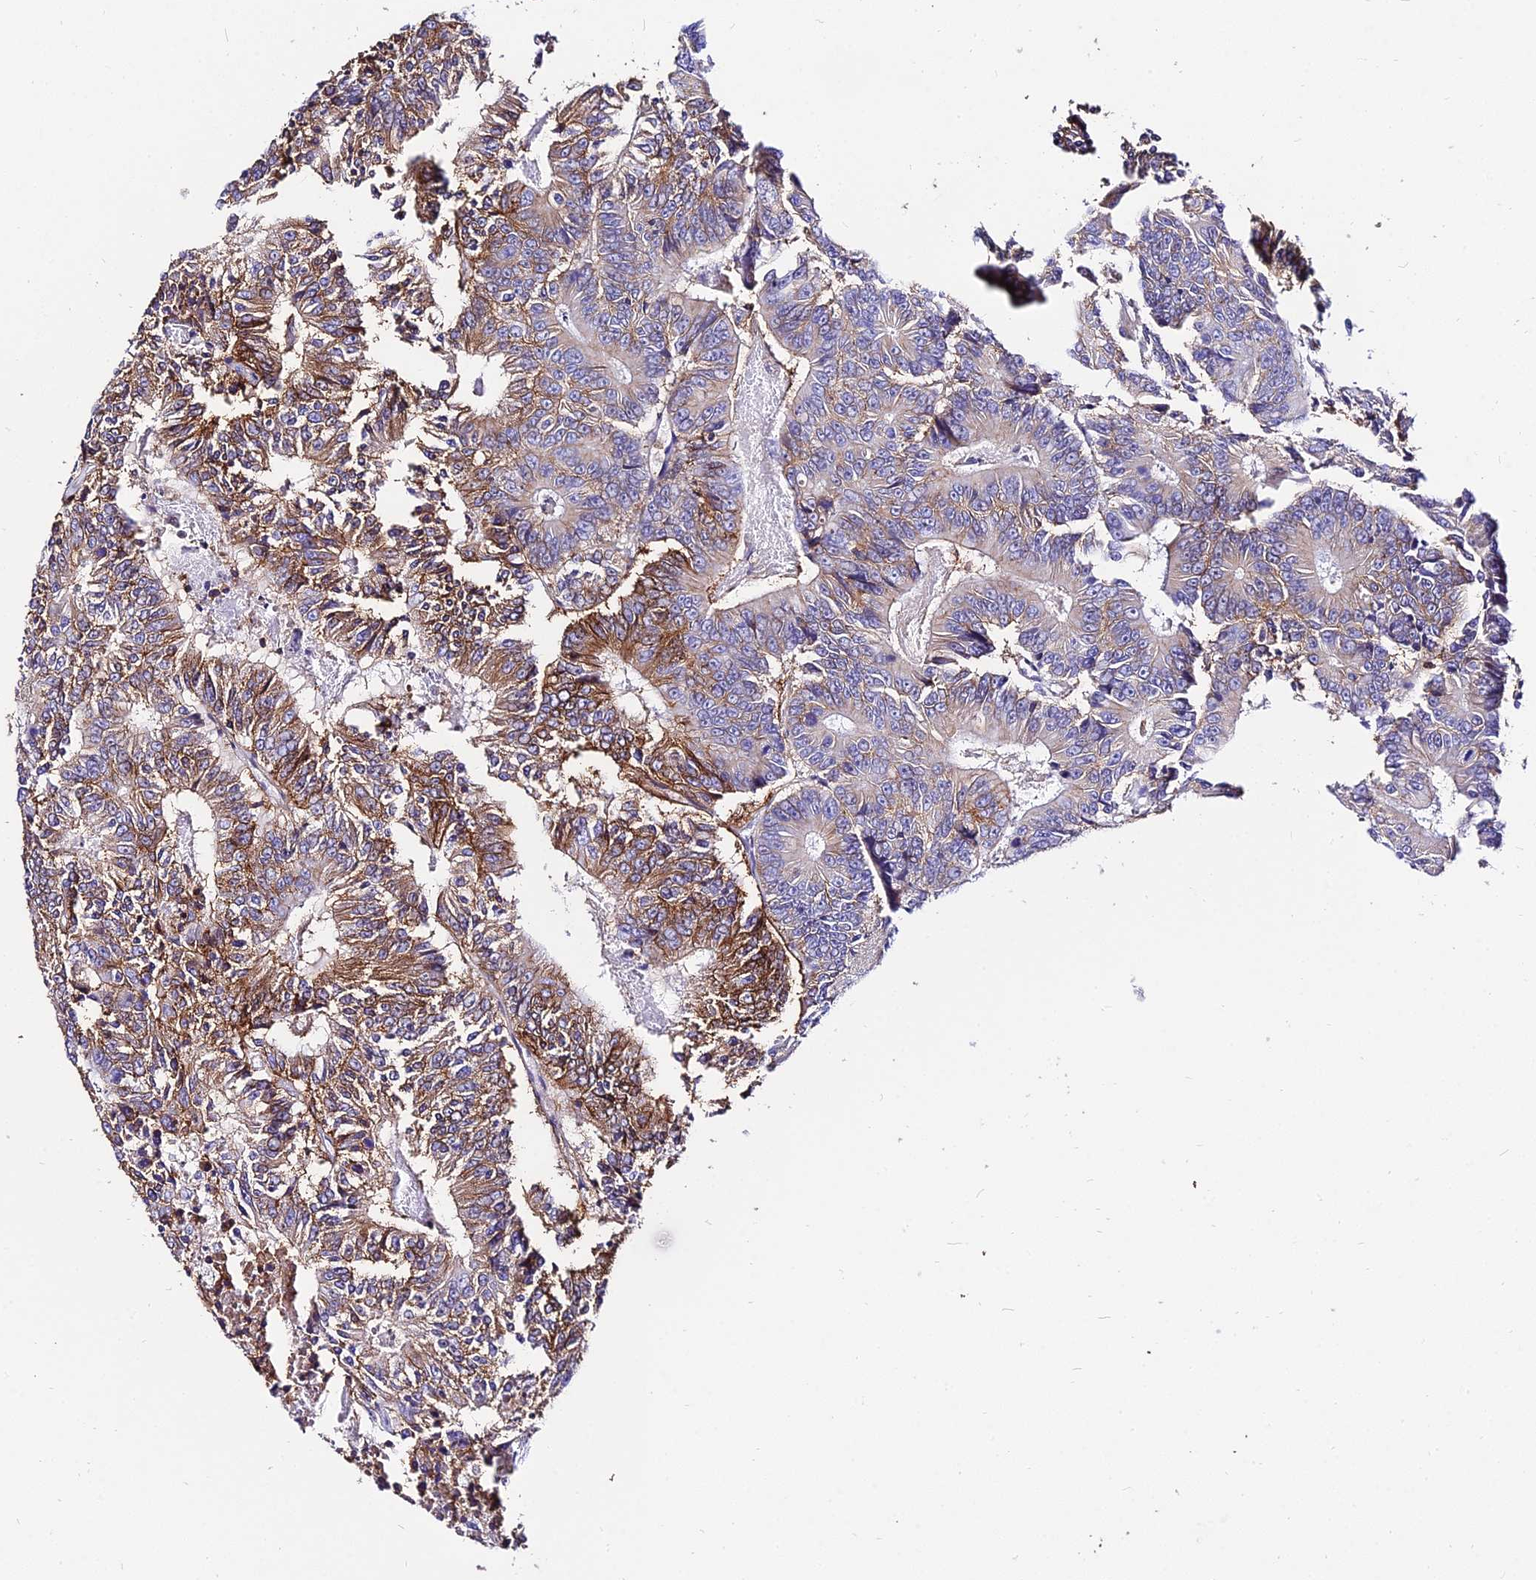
{"staining": {"intensity": "strong", "quantity": "25%-75%", "location": "cytoplasmic/membranous"}, "tissue": "colorectal cancer", "cell_type": "Tumor cells", "image_type": "cancer", "snomed": [{"axis": "morphology", "description": "Adenocarcinoma, NOS"}, {"axis": "topography", "description": "Colon"}], "caption": "Colorectal cancer stained with immunohistochemistry (IHC) demonstrates strong cytoplasmic/membranous expression in about 25%-75% of tumor cells.", "gene": "CSRP1", "patient": {"sex": "male", "age": 83}}